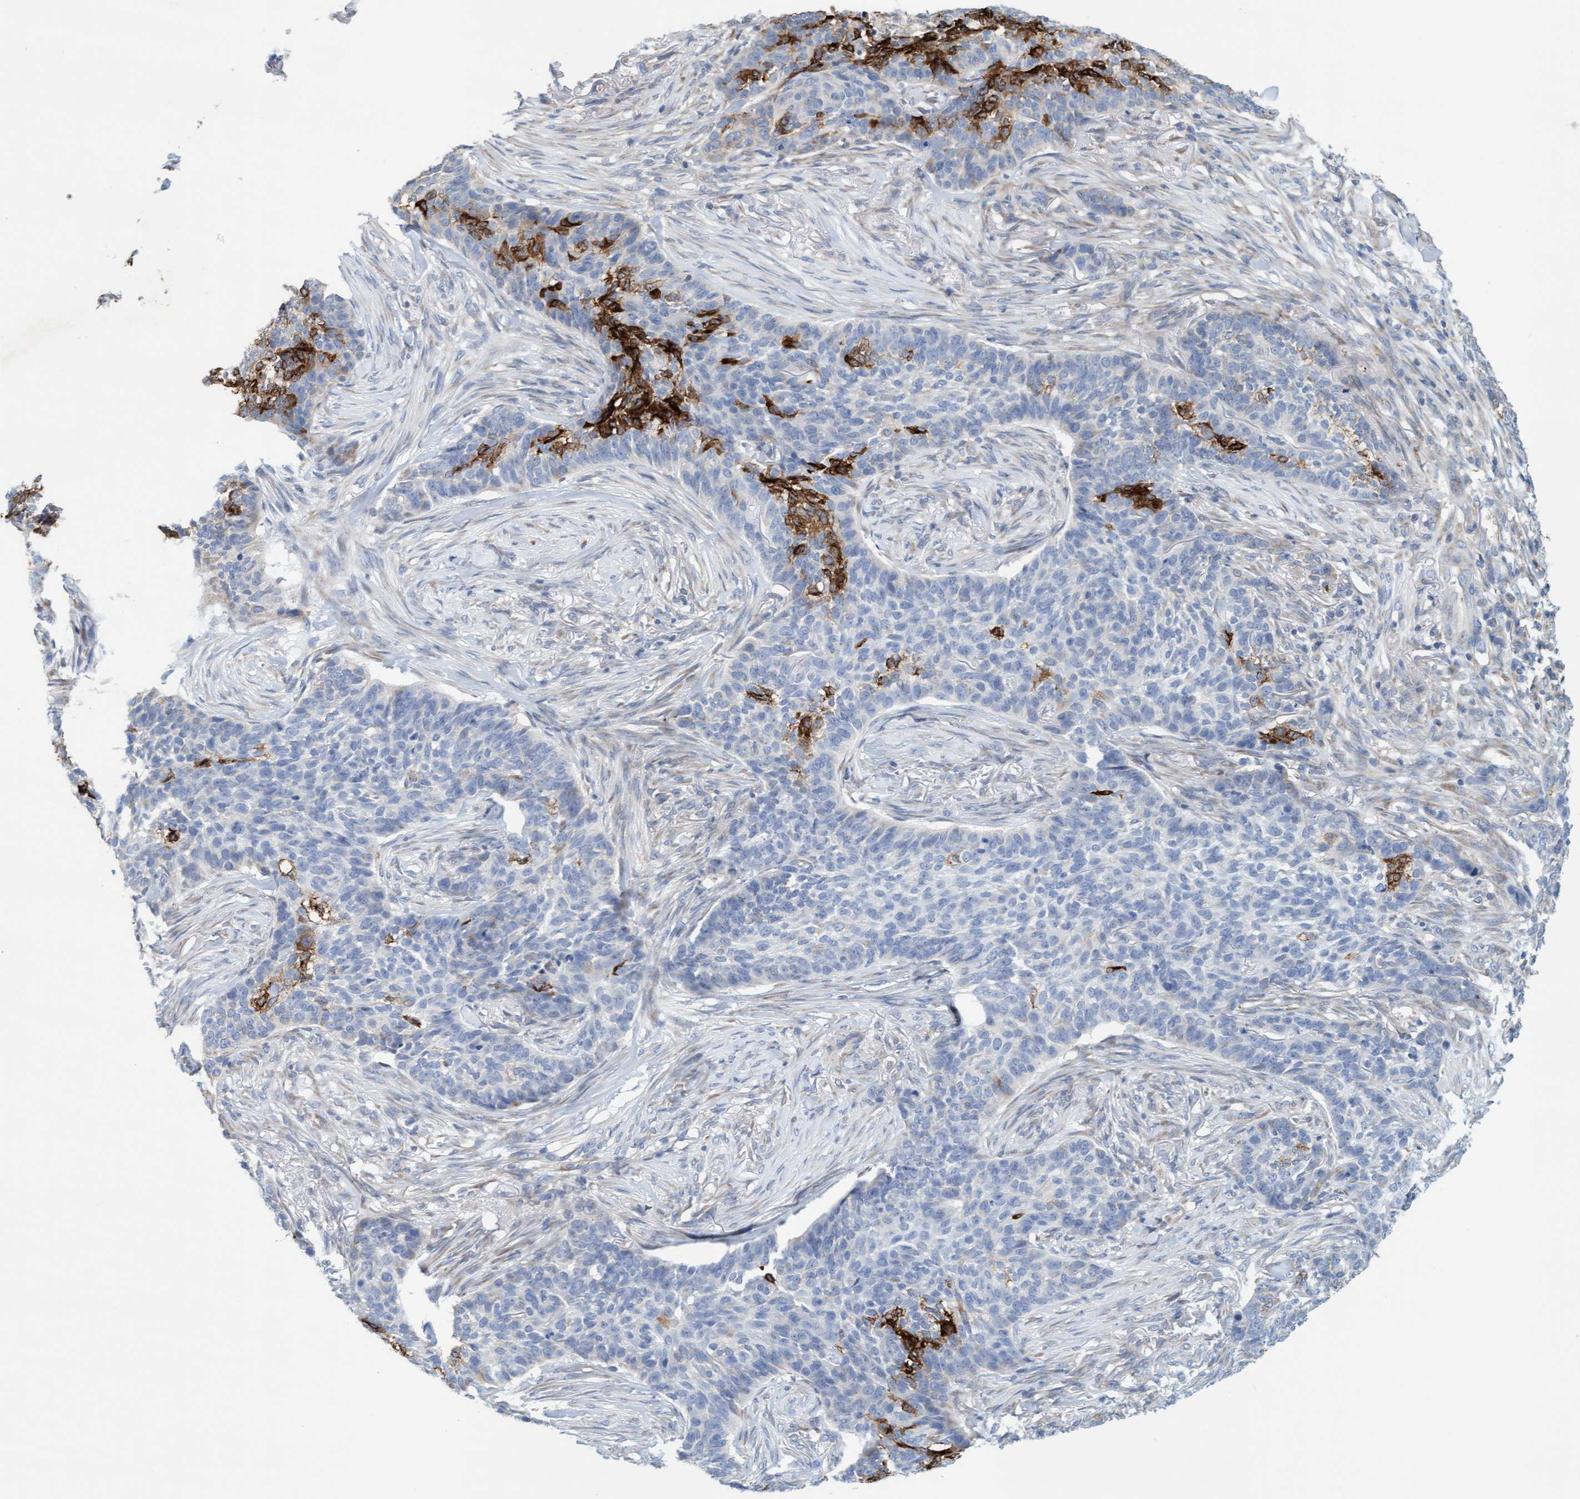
{"staining": {"intensity": "strong", "quantity": "<25%", "location": "cytoplasmic/membranous"}, "tissue": "skin cancer", "cell_type": "Tumor cells", "image_type": "cancer", "snomed": [{"axis": "morphology", "description": "Basal cell carcinoma"}, {"axis": "topography", "description": "Skin"}], "caption": "DAB immunohistochemical staining of skin basal cell carcinoma demonstrates strong cytoplasmic/membranous protein expression in approximately <25% of tumor cells. The protein of interest is stained brown, and the nuclei are stained in blue (DAB IHC with brightfield microscopy, high magnification).", "gene": "SLC28A3", "patient": {"sex": "male", "age": 85}}